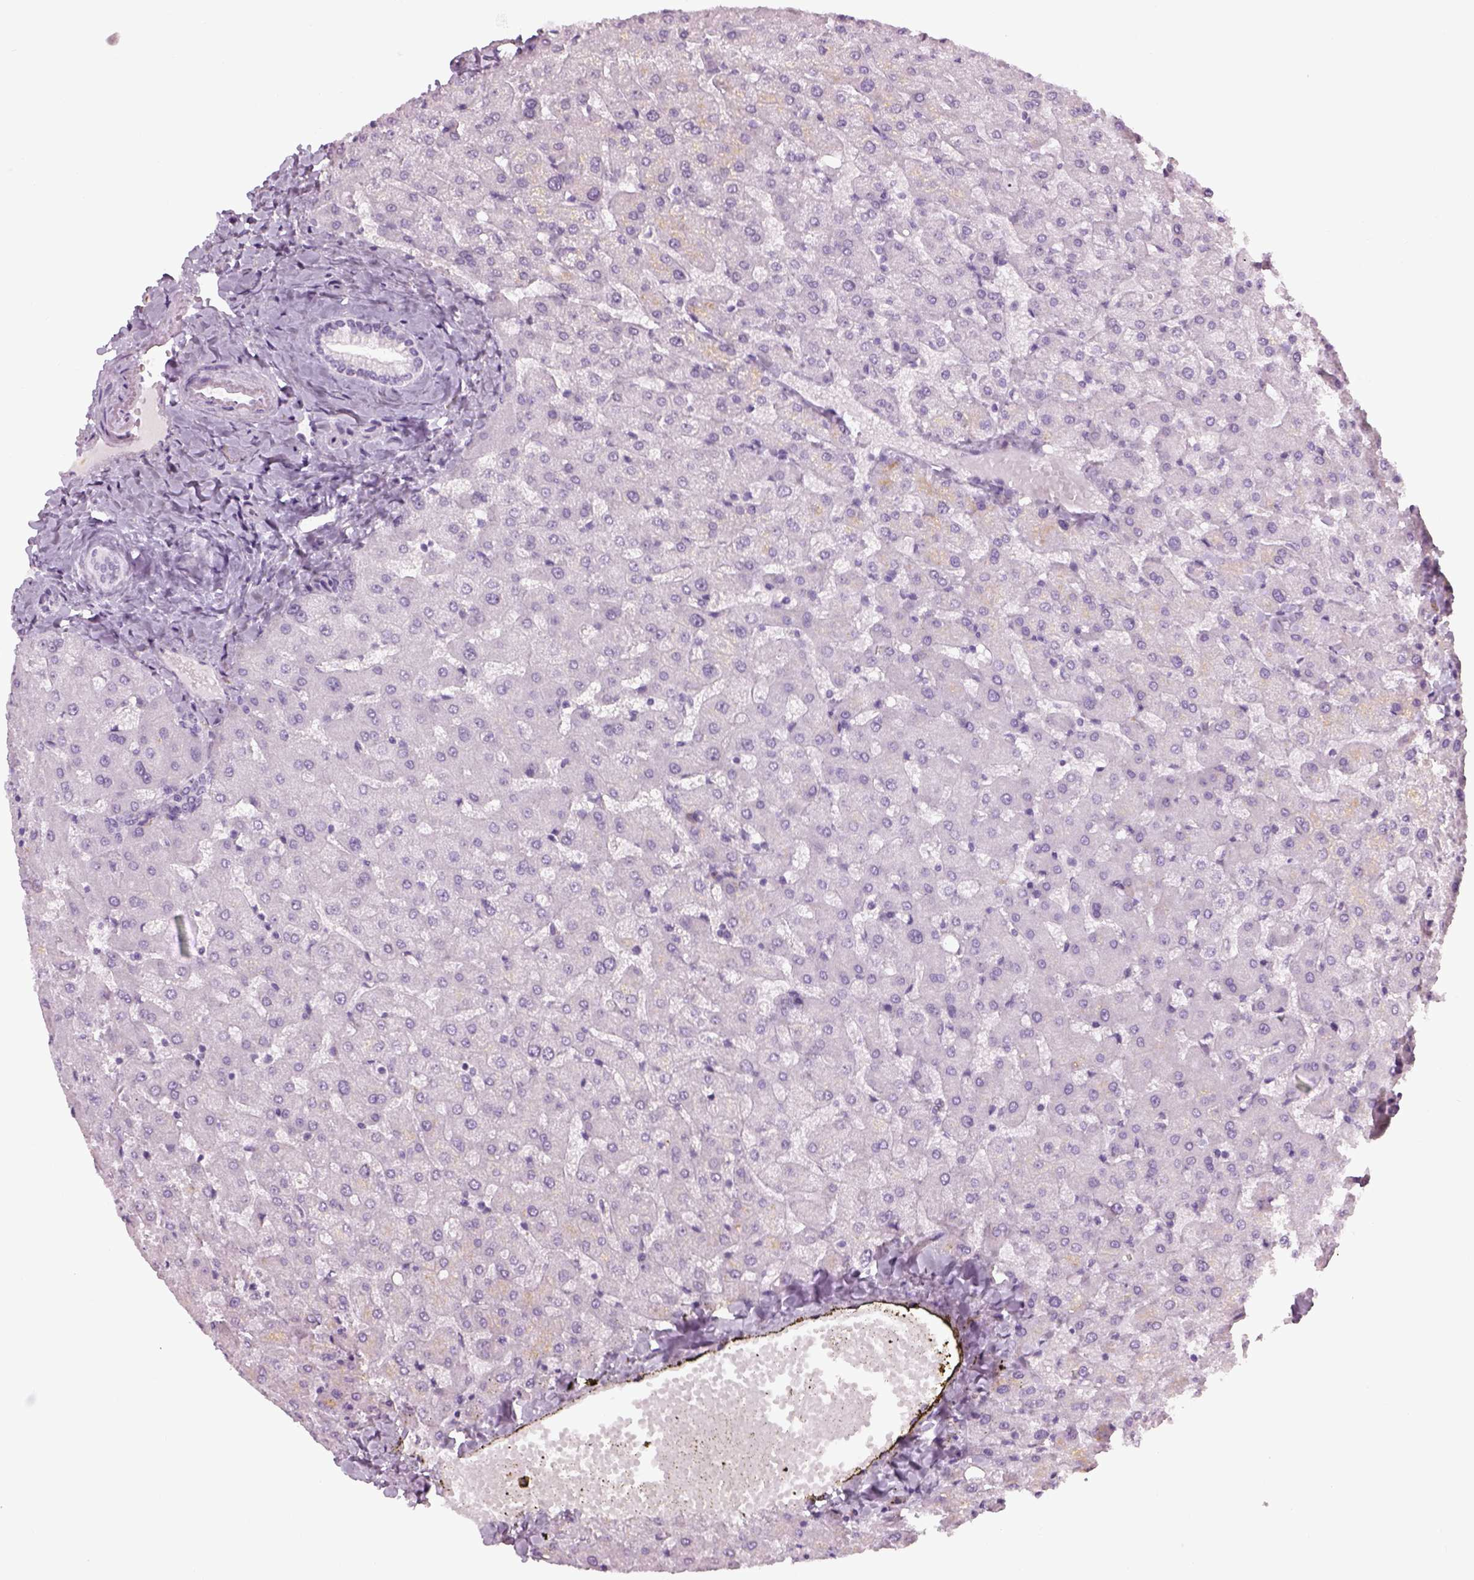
{"staining": {"intensity": "negative", "quantity": "none", "location": "none"}, "tissue": "liver", "cell_type": "Cholangiocytes", "image_type": "normal", "snomed": [{"axis": "morphology", "description": "Normal tissue, NOS"}, {"axis": "topography", "description": "Liver"}], "caption": "Immunohistochemistry histopathology image of benign liver: liver stained with DAB (3,3'-diaminobenzidine) displays no significant protein expression in cholangiocytes. (Immunohistochemistry (ihc), brightfield microscopy, high magnification).", "gene": "TH", "patient": {"sex": "female", "age": 50}}